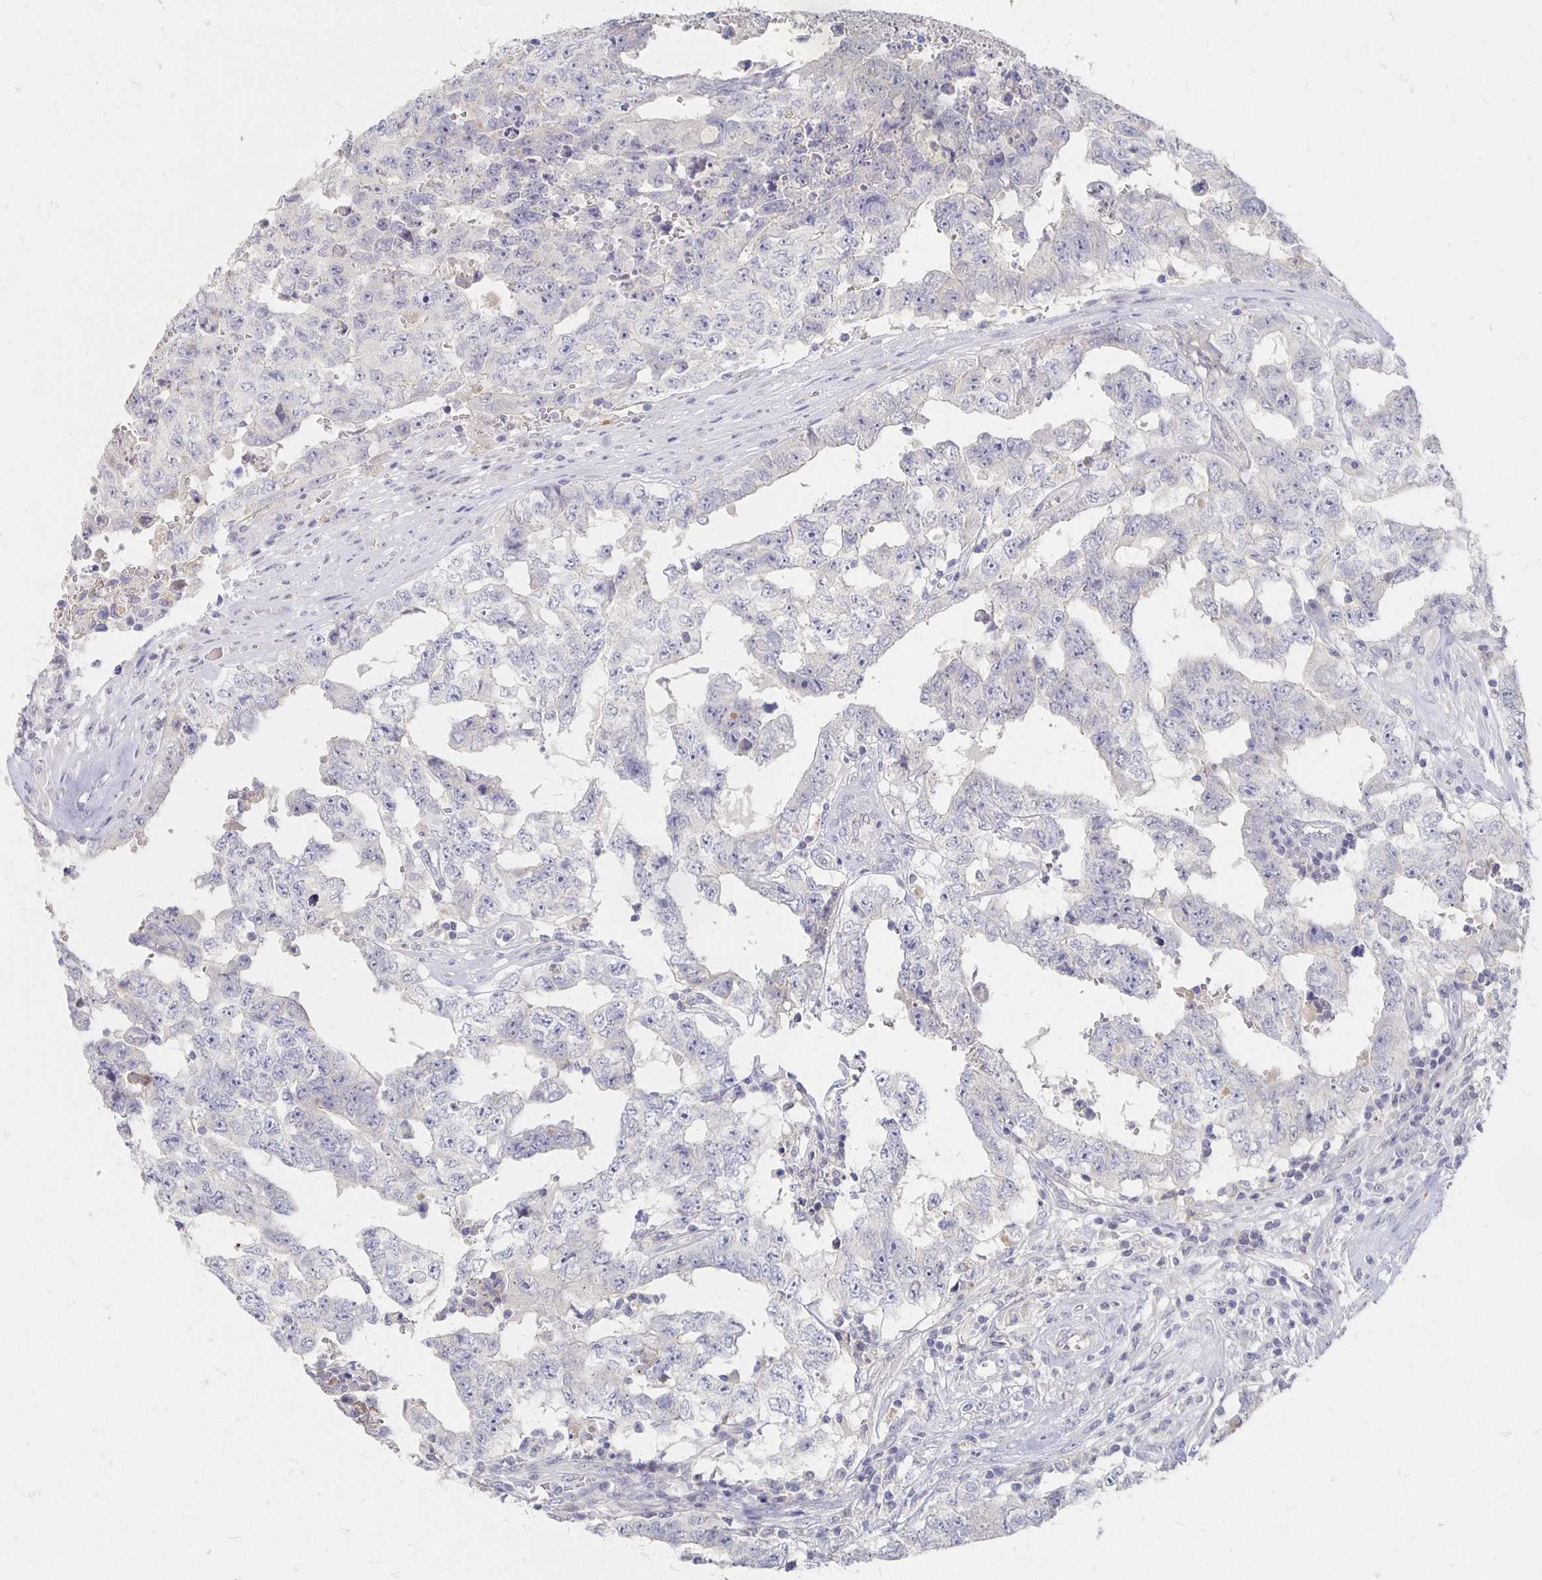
{"staining": {"intensity": "negative", "quantity": "none", "location": "none"}, "tissue": "testis cancer", "cell_type": "Tumor cells", "image_type": "cancer", "snomed": [{"axis": "morphology", "description": "Normal tissue, NOS"}, {"axis": "morphology", "description": "Carcinoma, Embryonal, NOS"}, {"axis": "topography", "description": "Testis"}, {"axis": "topography", "description": "Epididymis"}], "caption": "High magnification brightfield microscopy of testis cancer (embryonal carcinoma) stained with DAB (brown) and counterstained with hematoxylin (blue): tumor cells show no significant positivity.", "gene": "FKRP", "patient": {"sex": "male", "age": 25}}